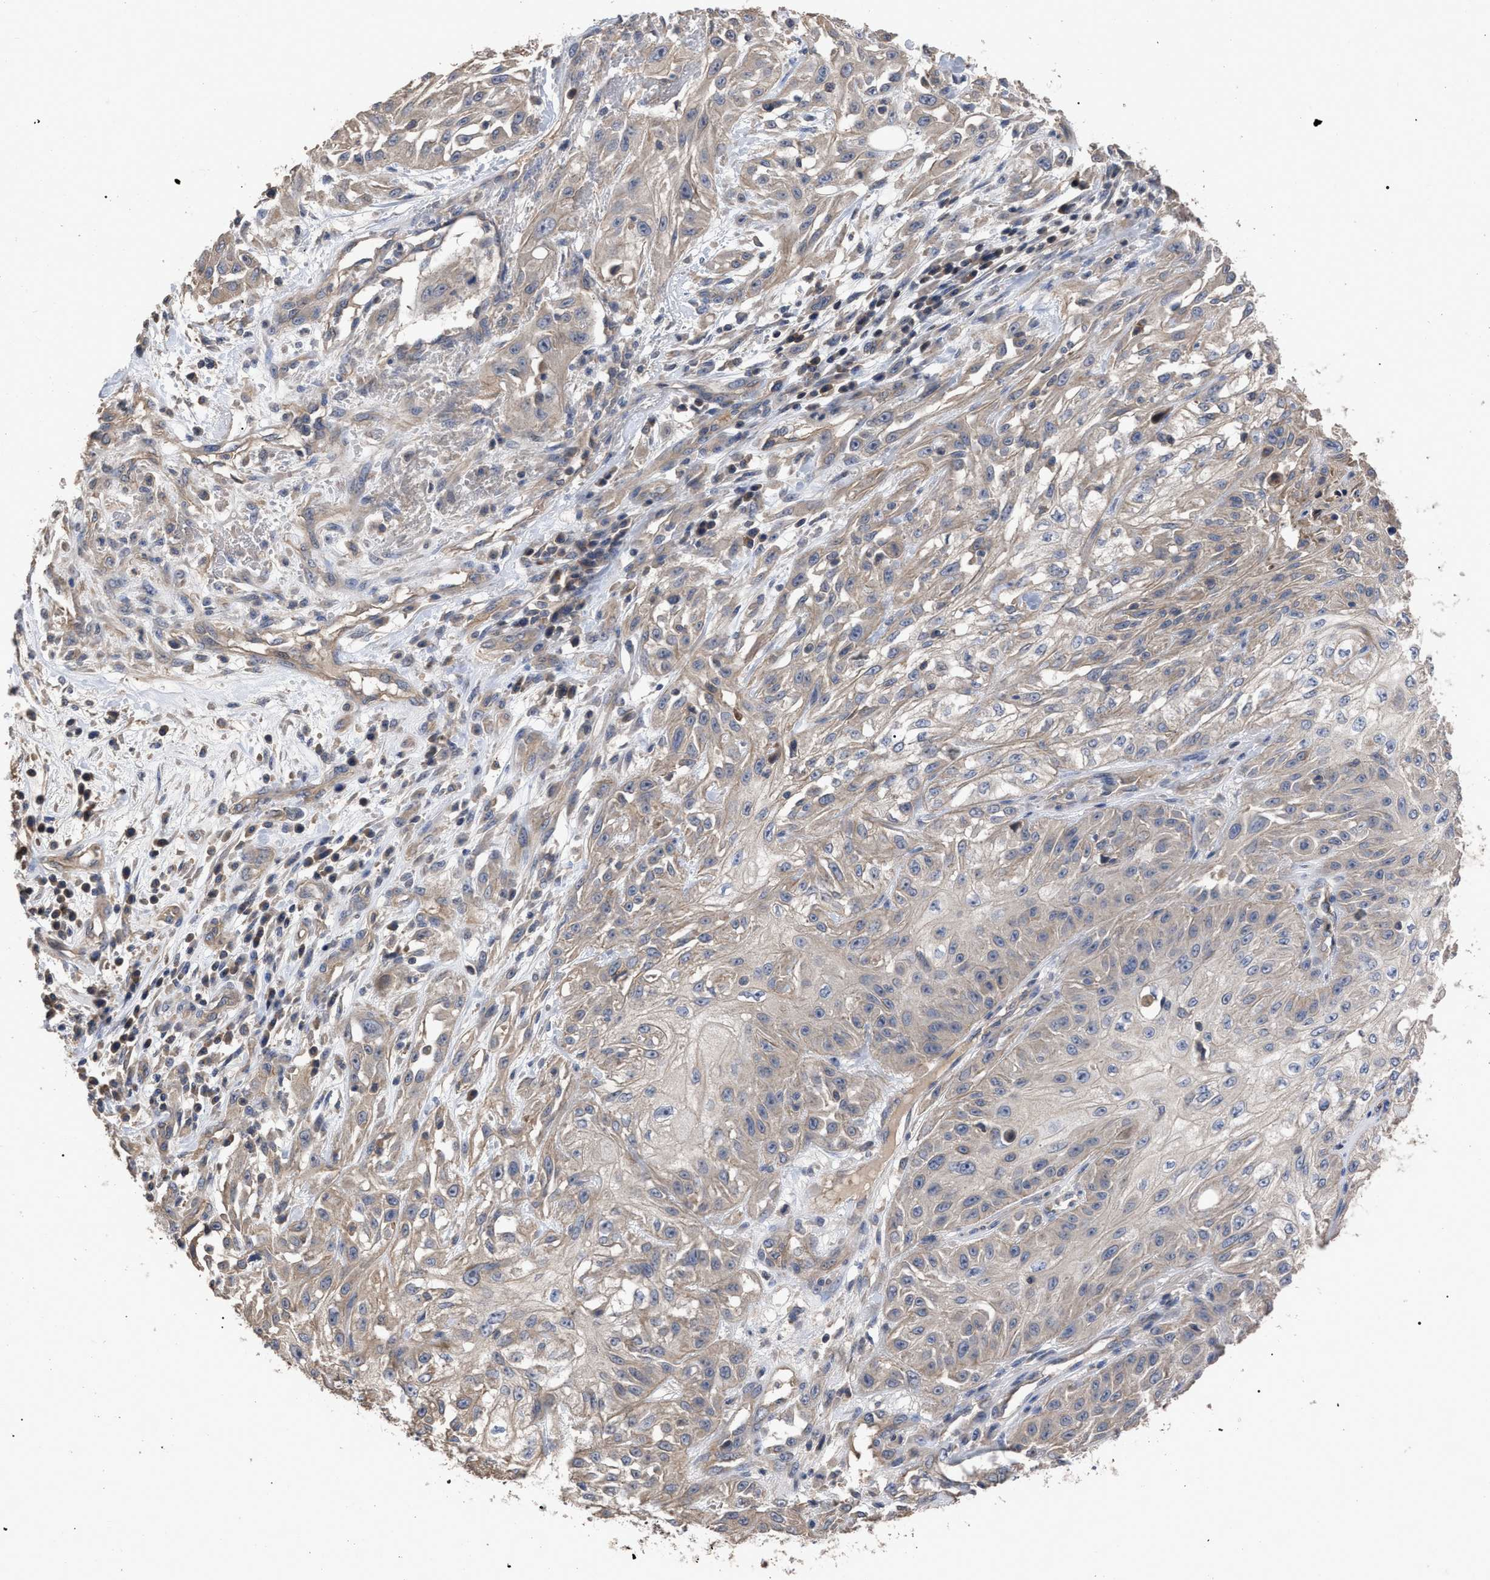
{"staining": {"intensity": "weak", "quantity": "25%-75%", "location": "cytoplasmic/membranous"}, "tissue": "skin cancer", "cell_type": "Tumor cells", "image_type": "cancer", "snomed": [{"axis": "morphology", "description": "Squamous cell carcinoma, NOS"}, {"axis": "morphology", "description": "Squamous cell carcinoma, metastatic, NOS"}, {"axis": "topography", "description": "Skin"}, {"axis": "topography", "description": "Lymph node"}], "caption": "Protein expression by immunohistochemistry (IHC) reveals weak cytoplasmic/membranous positivity in approximately 25%-75% of tumor cells in skin squamous cell carcinoma.", "gene": "BTN2A1", "patient": {"sex": "male", "age": 75}}